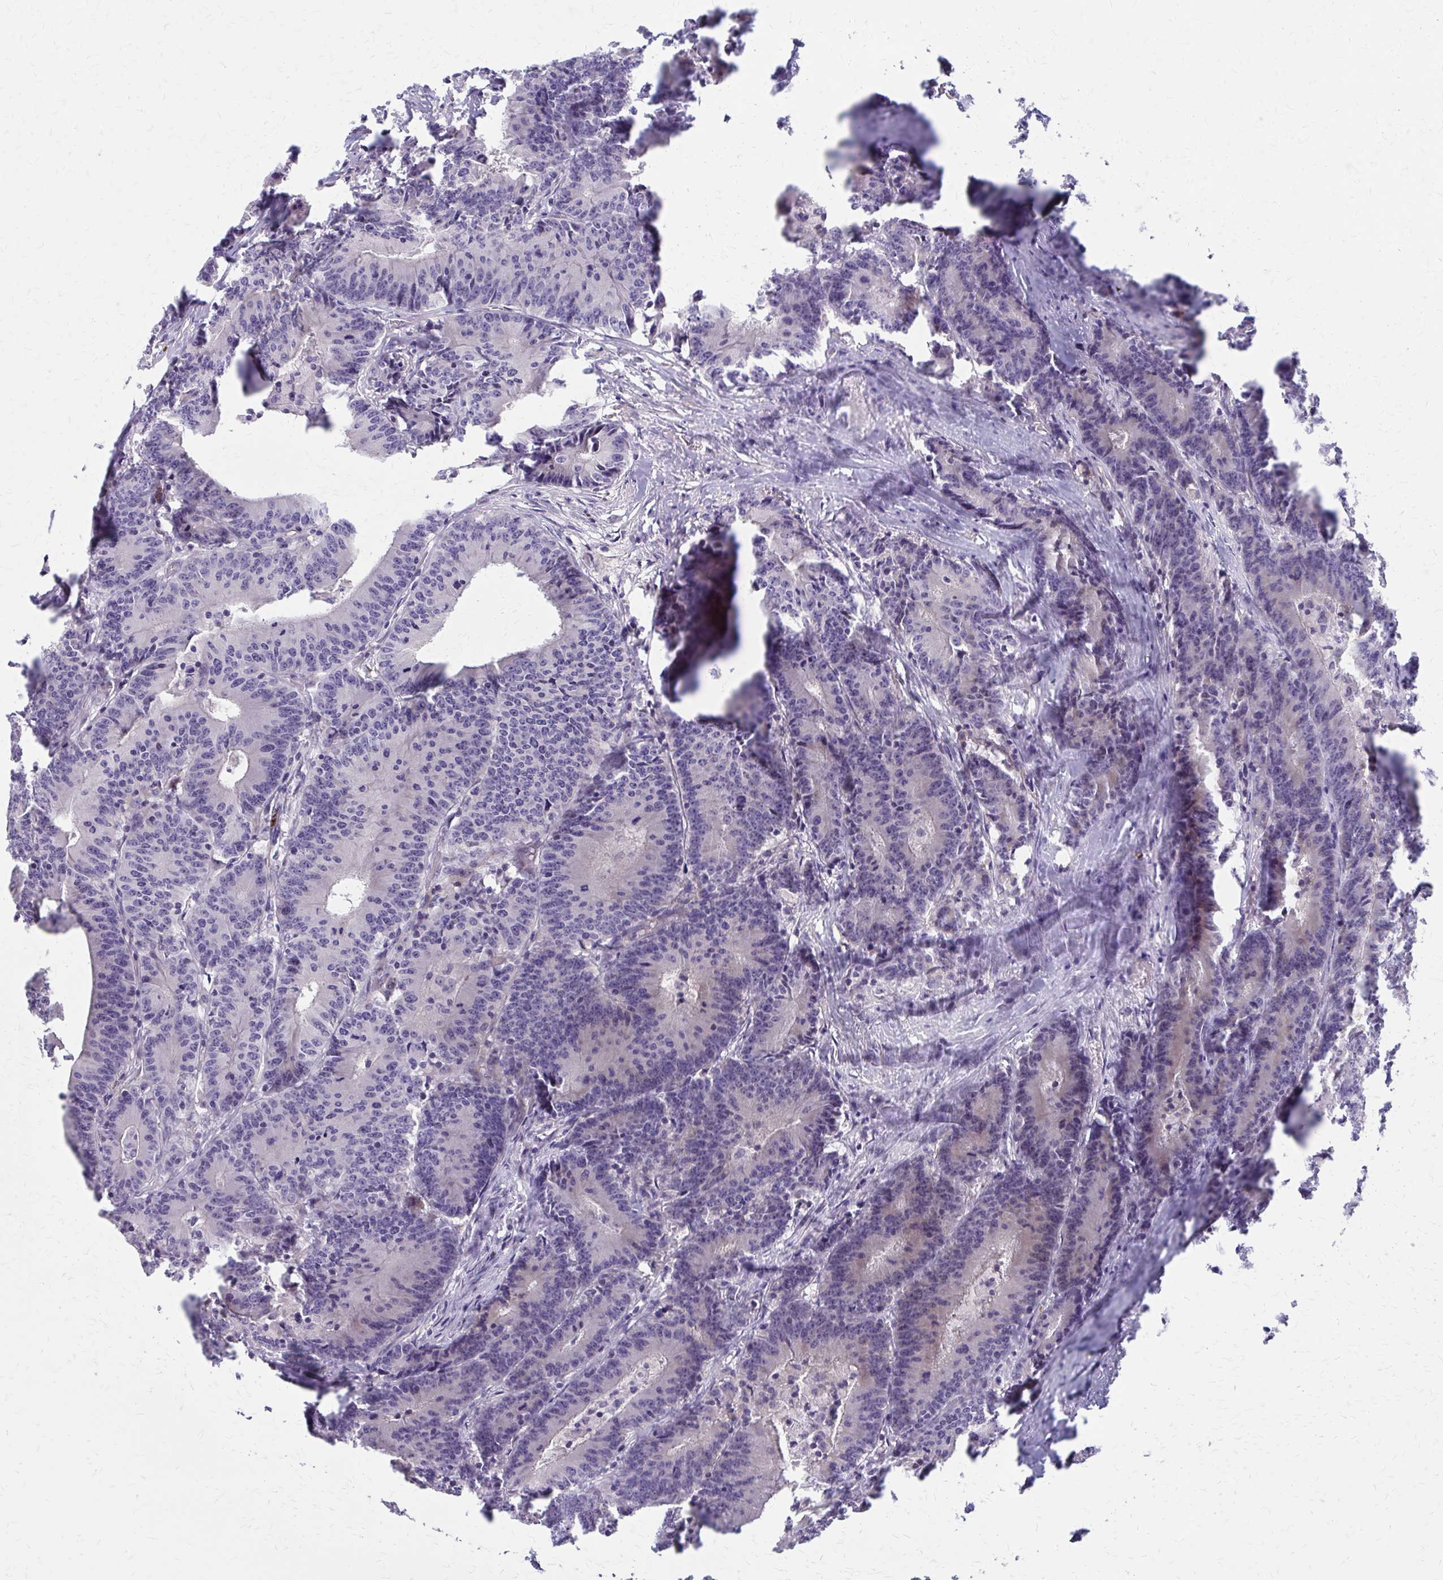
{"staining": {"intensity": "negative", "quantity": "none", "location": "none"}, "tissue": "colorectal cancer", "cell_type": "Tumor cells", "image_type": "cancer", "snomed": [{"axis": "morphology", "description": "Adenocarcinoma, NOS"}, {"axis": "topography", "description": "Colon"}], "caption": "Protein analysis of adenocarcinoma (colorectal) displays no significant staining in tumor cells. (DAB immunohistochemistry visualized using brightfield microscopy, high magnification).", "gene": "GLYATL2", "patient": {"sex": "female", "age": 78}}